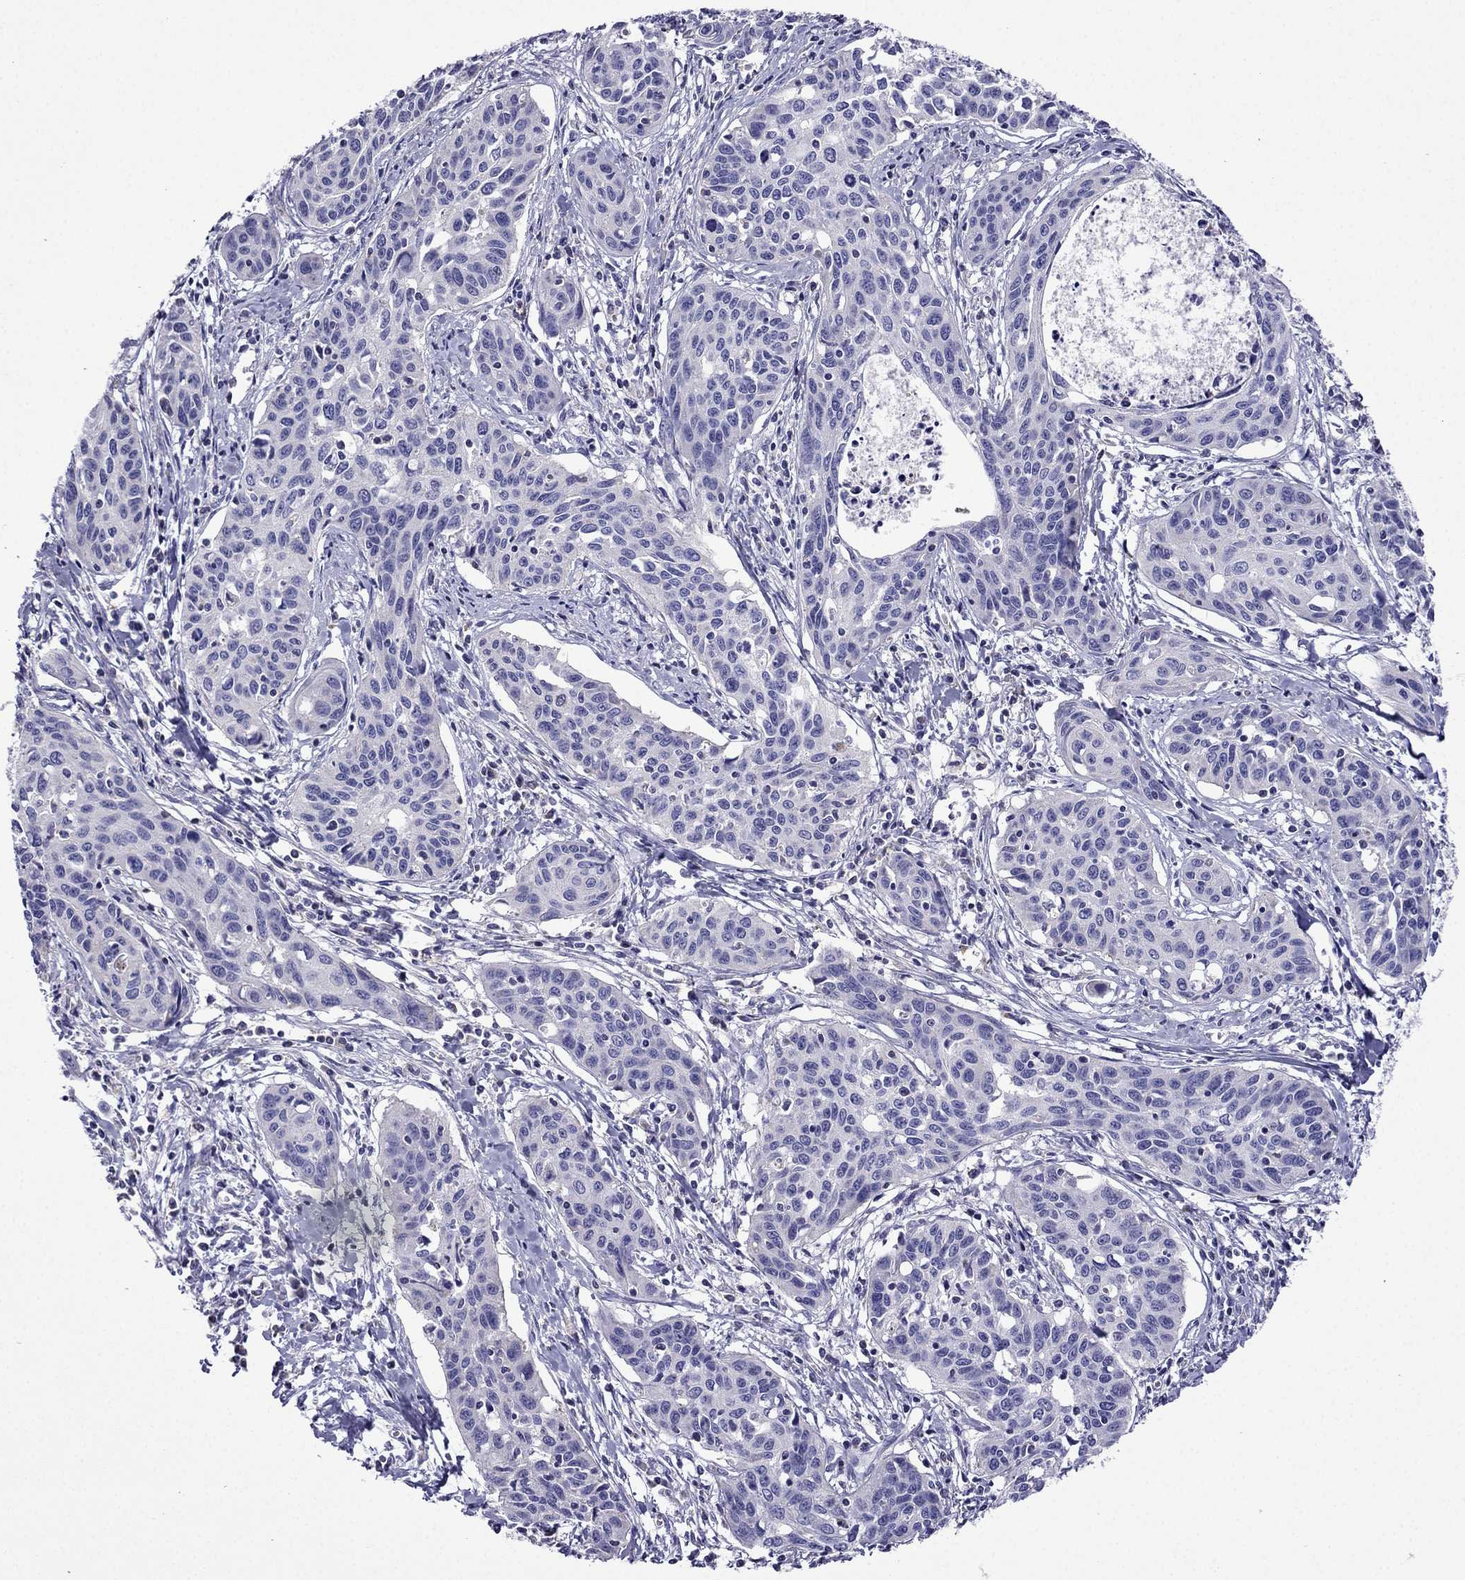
{"staining": {"intensity": "negative", "quantity": "none", "location": "none"}, "tissue": "cervical cancer", "cell_type": "Tumor cells", "image_type": "cancer", "snomed": [{"axis": "morphology", "description": "Squamous cell carcinoma, NOS"}, {"axis": "topography", "description": "Cervix"}], "caption": "The histopathology image demonstrates no significant expression in tumor cells of squamous cell carcinoma (cervical). The staining was performed using DAB to visualize the protein expression in brown, while the nuclei were stained in blue with hematoxylin (Magnification: 20x).", "gene": "DSC1", "patient": {"sex": "female", "age": 31}}